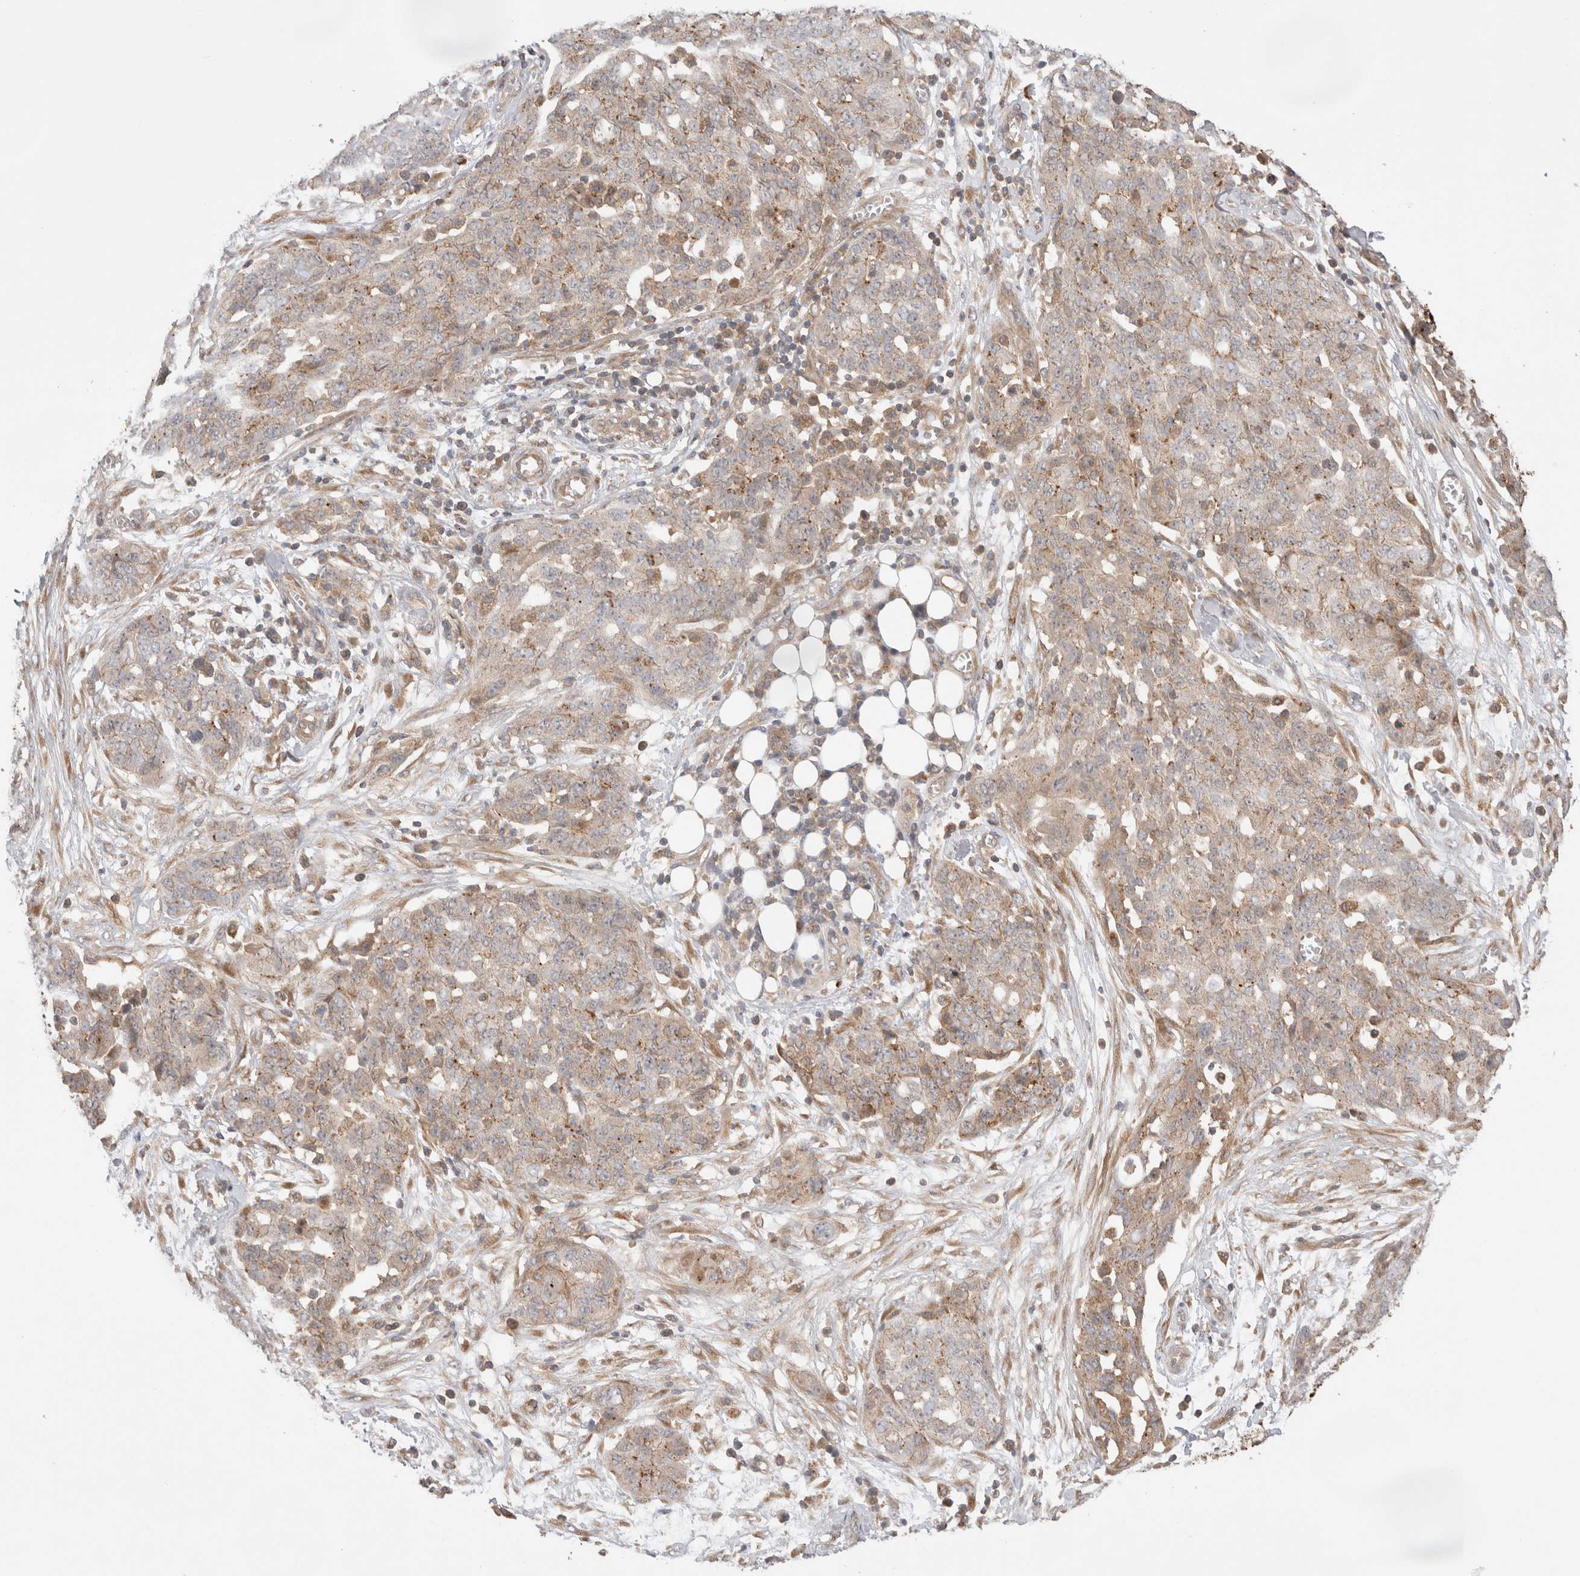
{"staining": {"intensity": "weak", "quantity": ">75%", "location": "cytoplasmic/membranous"}, "tissue": "ovarian cancer", "cell_type": "Tumor cells", "image_type": "cancer", "snomed": [{"axis": "morphology", "description": "Cystadenocarcinoma, serous, NOS"}, {"axis": "topography", "description": "Soft tissue"}, {"axis": "topography", "description": "Ovary"}], "caption": "Tumor cells display low levels of weak cytoplasmic/membranous staining in approximately >75% of cells in serous cystadenocarcinoma (ovarian).", "gene": "VPS28", "patient": {"sex": "female", "age": 57}}